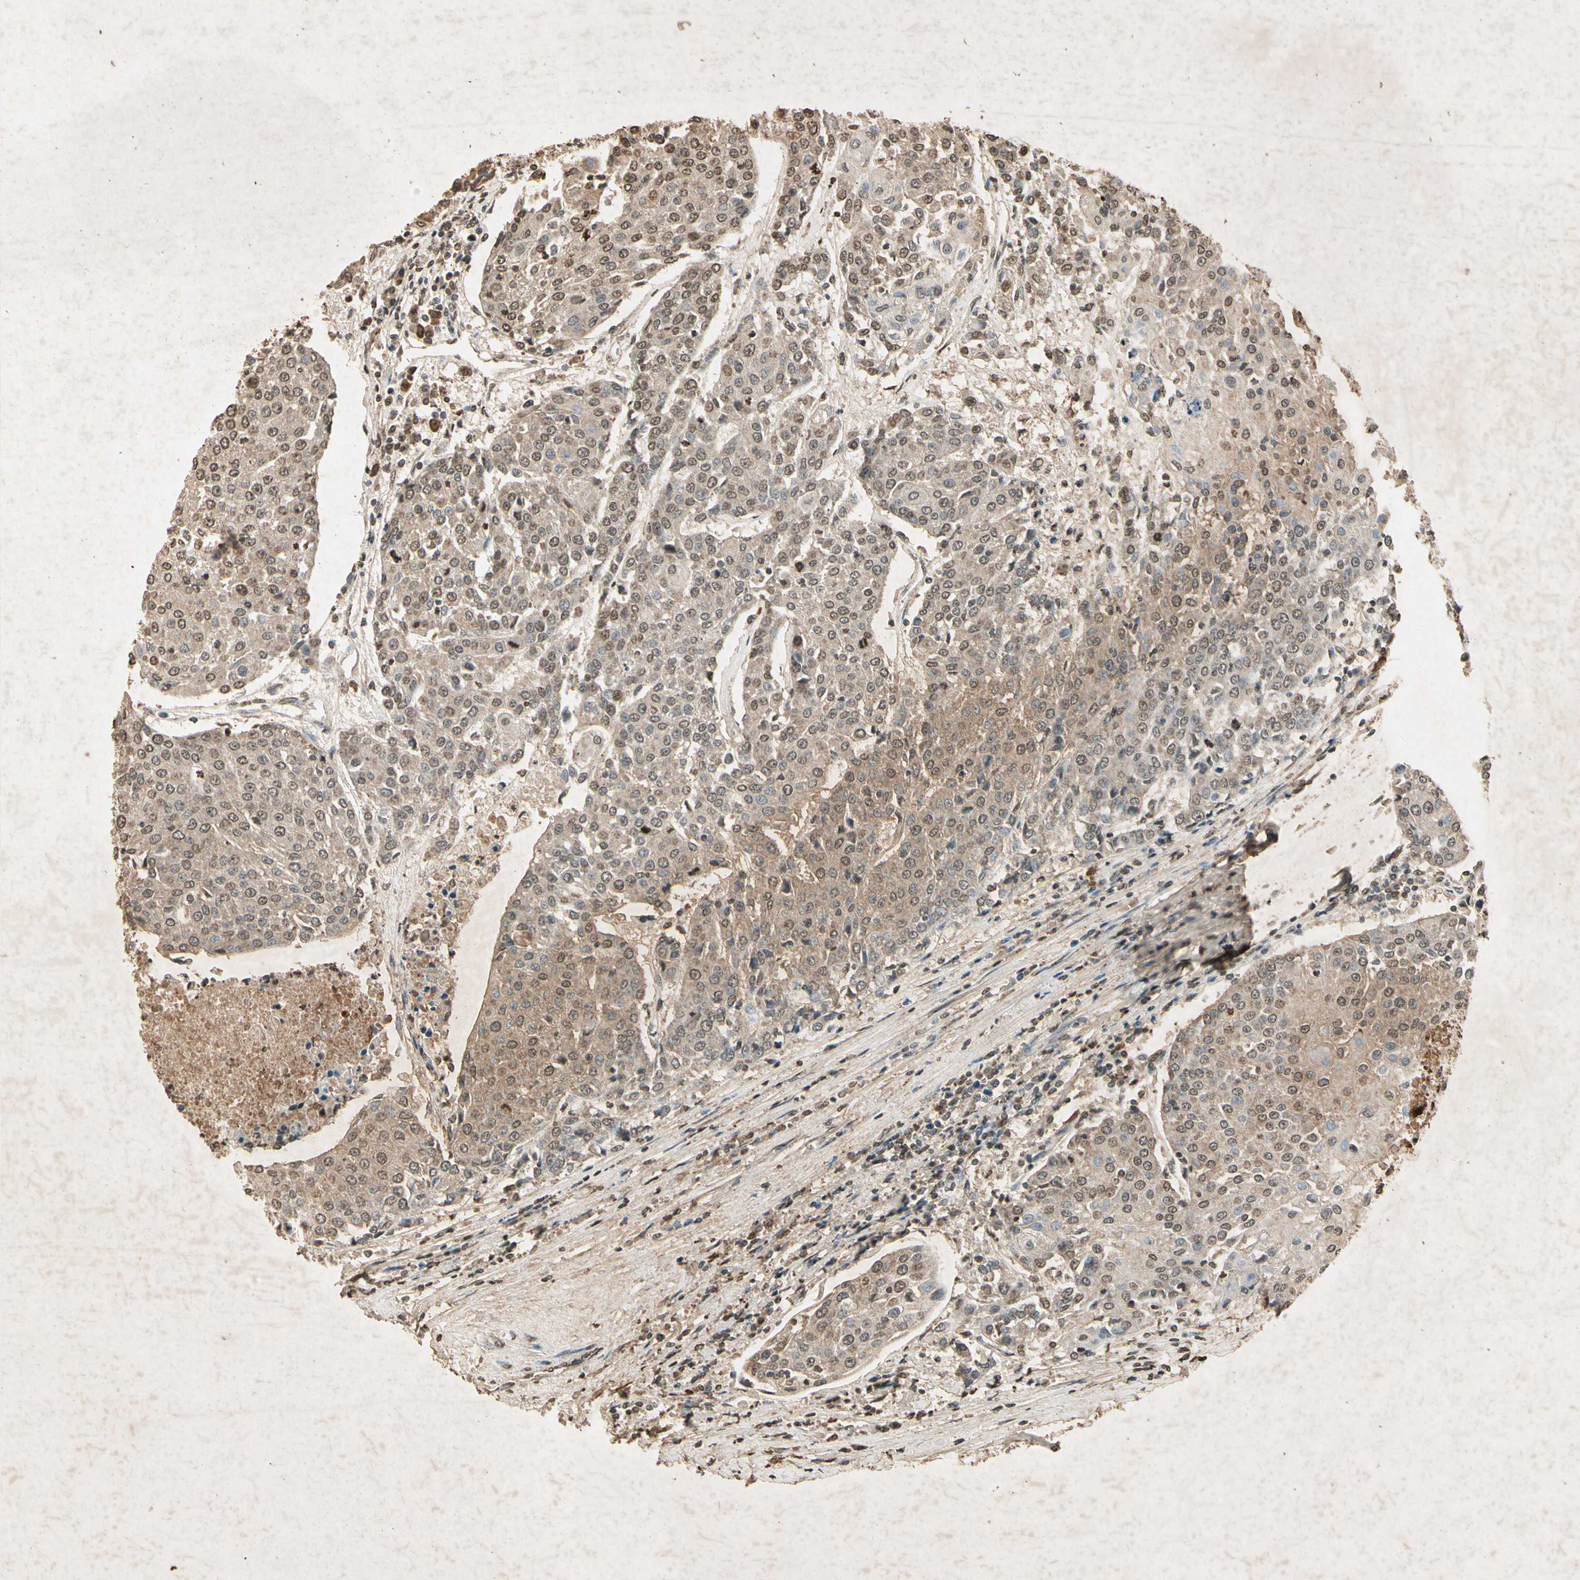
{"staining": {"intensity": "weak", "quantity": ">75%", "location": "cytoplasmic/membranous"}, "tissue": "urothelial cancer", "cell_type": "Tumor cells", "image_type": "cancer", "snomed": [{"axis": "morphology", "description": "Urothelial carcinoma, High grade"}, {"axis": "topography", "description": "Urinary bladder"}], "caption": "A high-resolution micrograph shows immunohistochemistry (IHC) staining of urothelial carcinoma (high-grade), which displays weak cytoplasmic/membranous expression in about >75% of tumor cells. (brown staining indicates protein expression, while blue staining denotes nuclei).", "gene": "GC", "patient": {"sex": "female", "age": 85}}